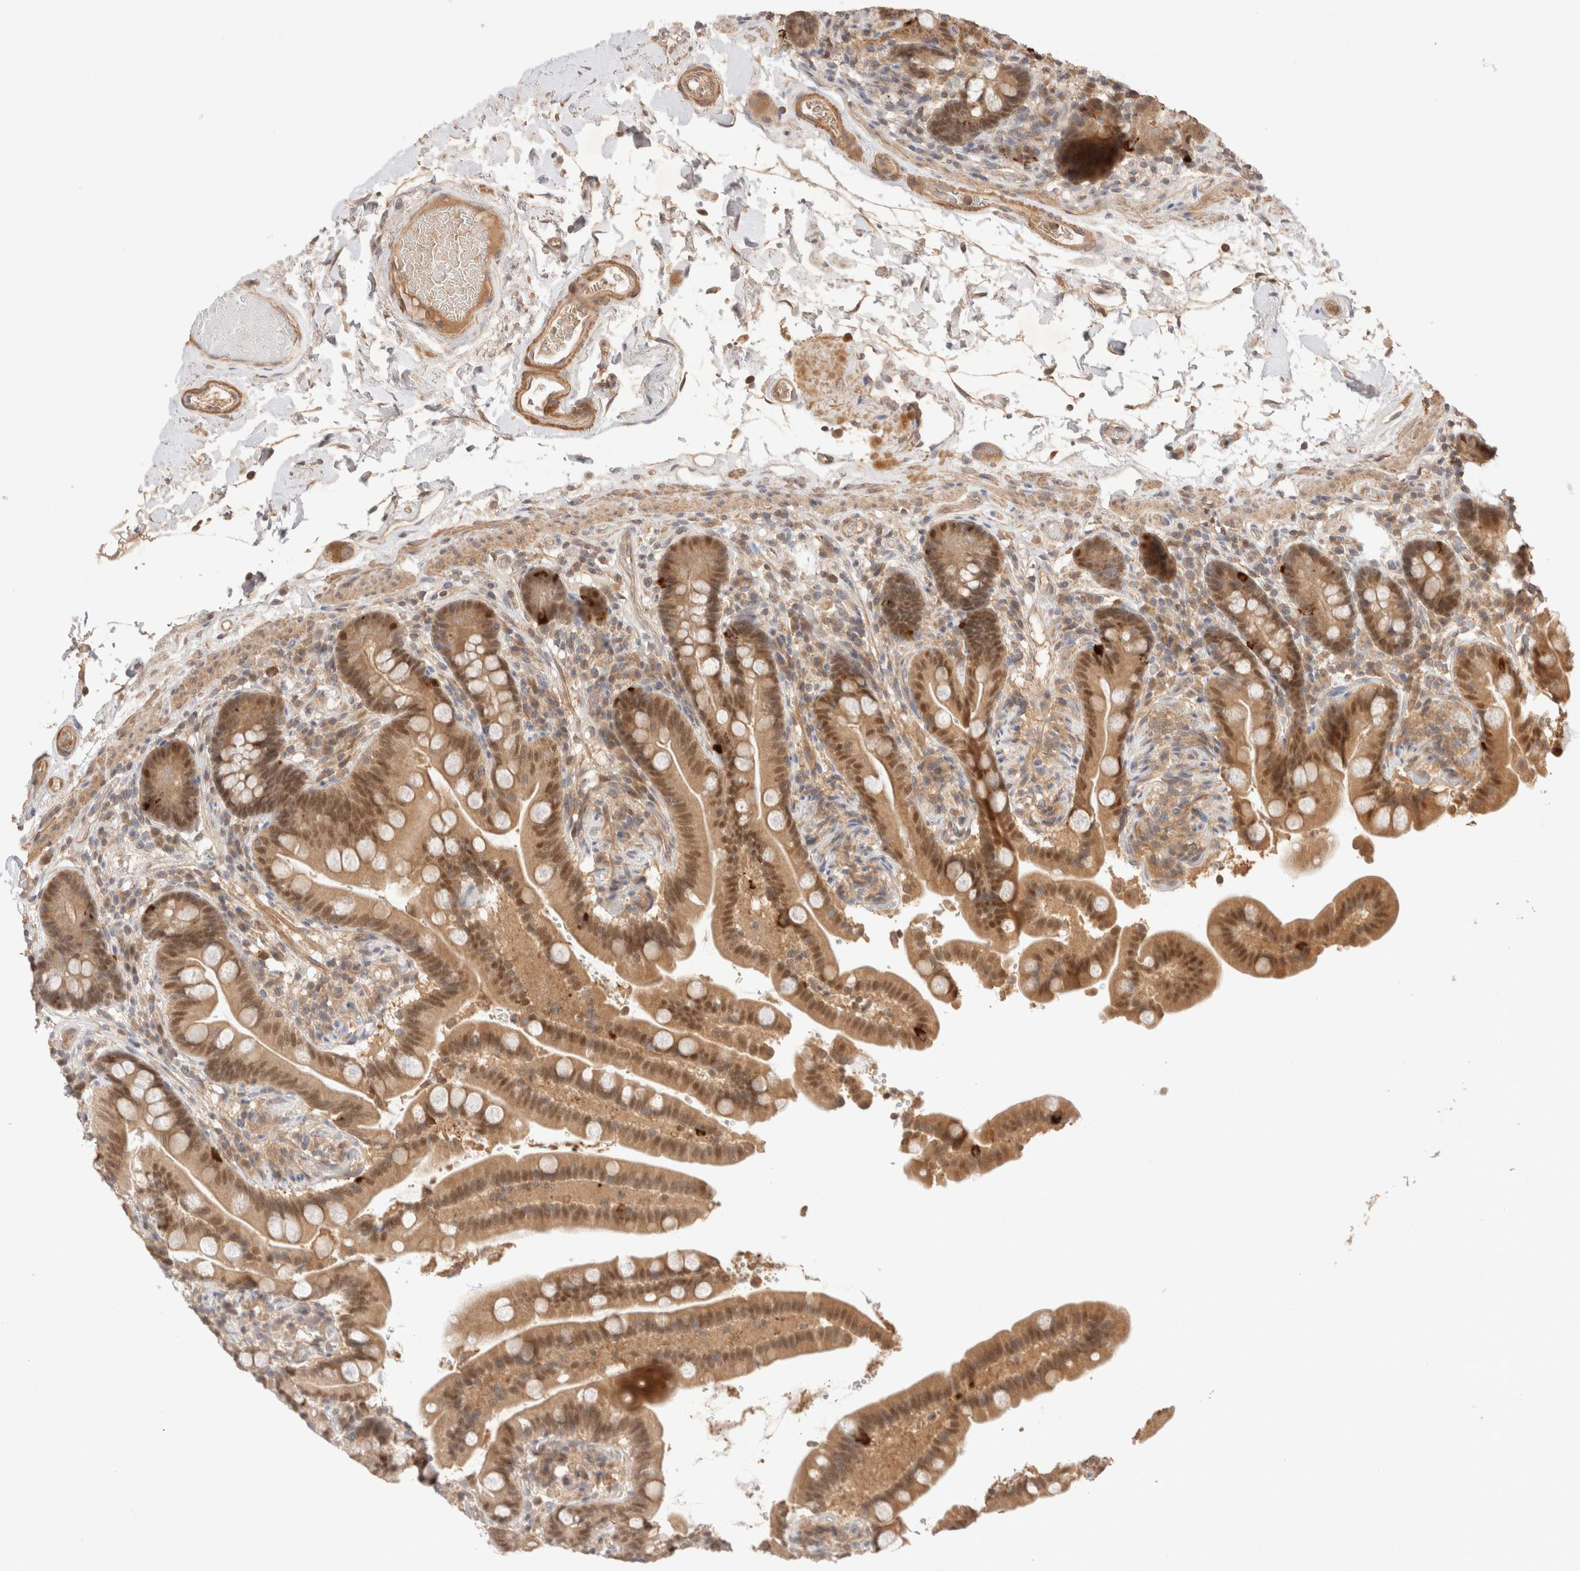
{"staining": {"intensity": "moderate", "quantity": ">75%", "location": "cytoplasmic/membranous"}, "tissue": "colon", "cell_type": "Endothelial cells", "image_type": "normal", "snomed": [{"axis": "morphology", "description": "Normal tissue, NOS"}, {"axis": "topography", "description": "Smooth muscle"}, {"axis": "topography", "description": "Colon"}], "caption": "Benign colon reveals moderate cytoplasmic/membranous staining in approximately >75% of endothelial cells.", "gene": "CARNMT1", "patient": {"sex": "male", "age": 73}}